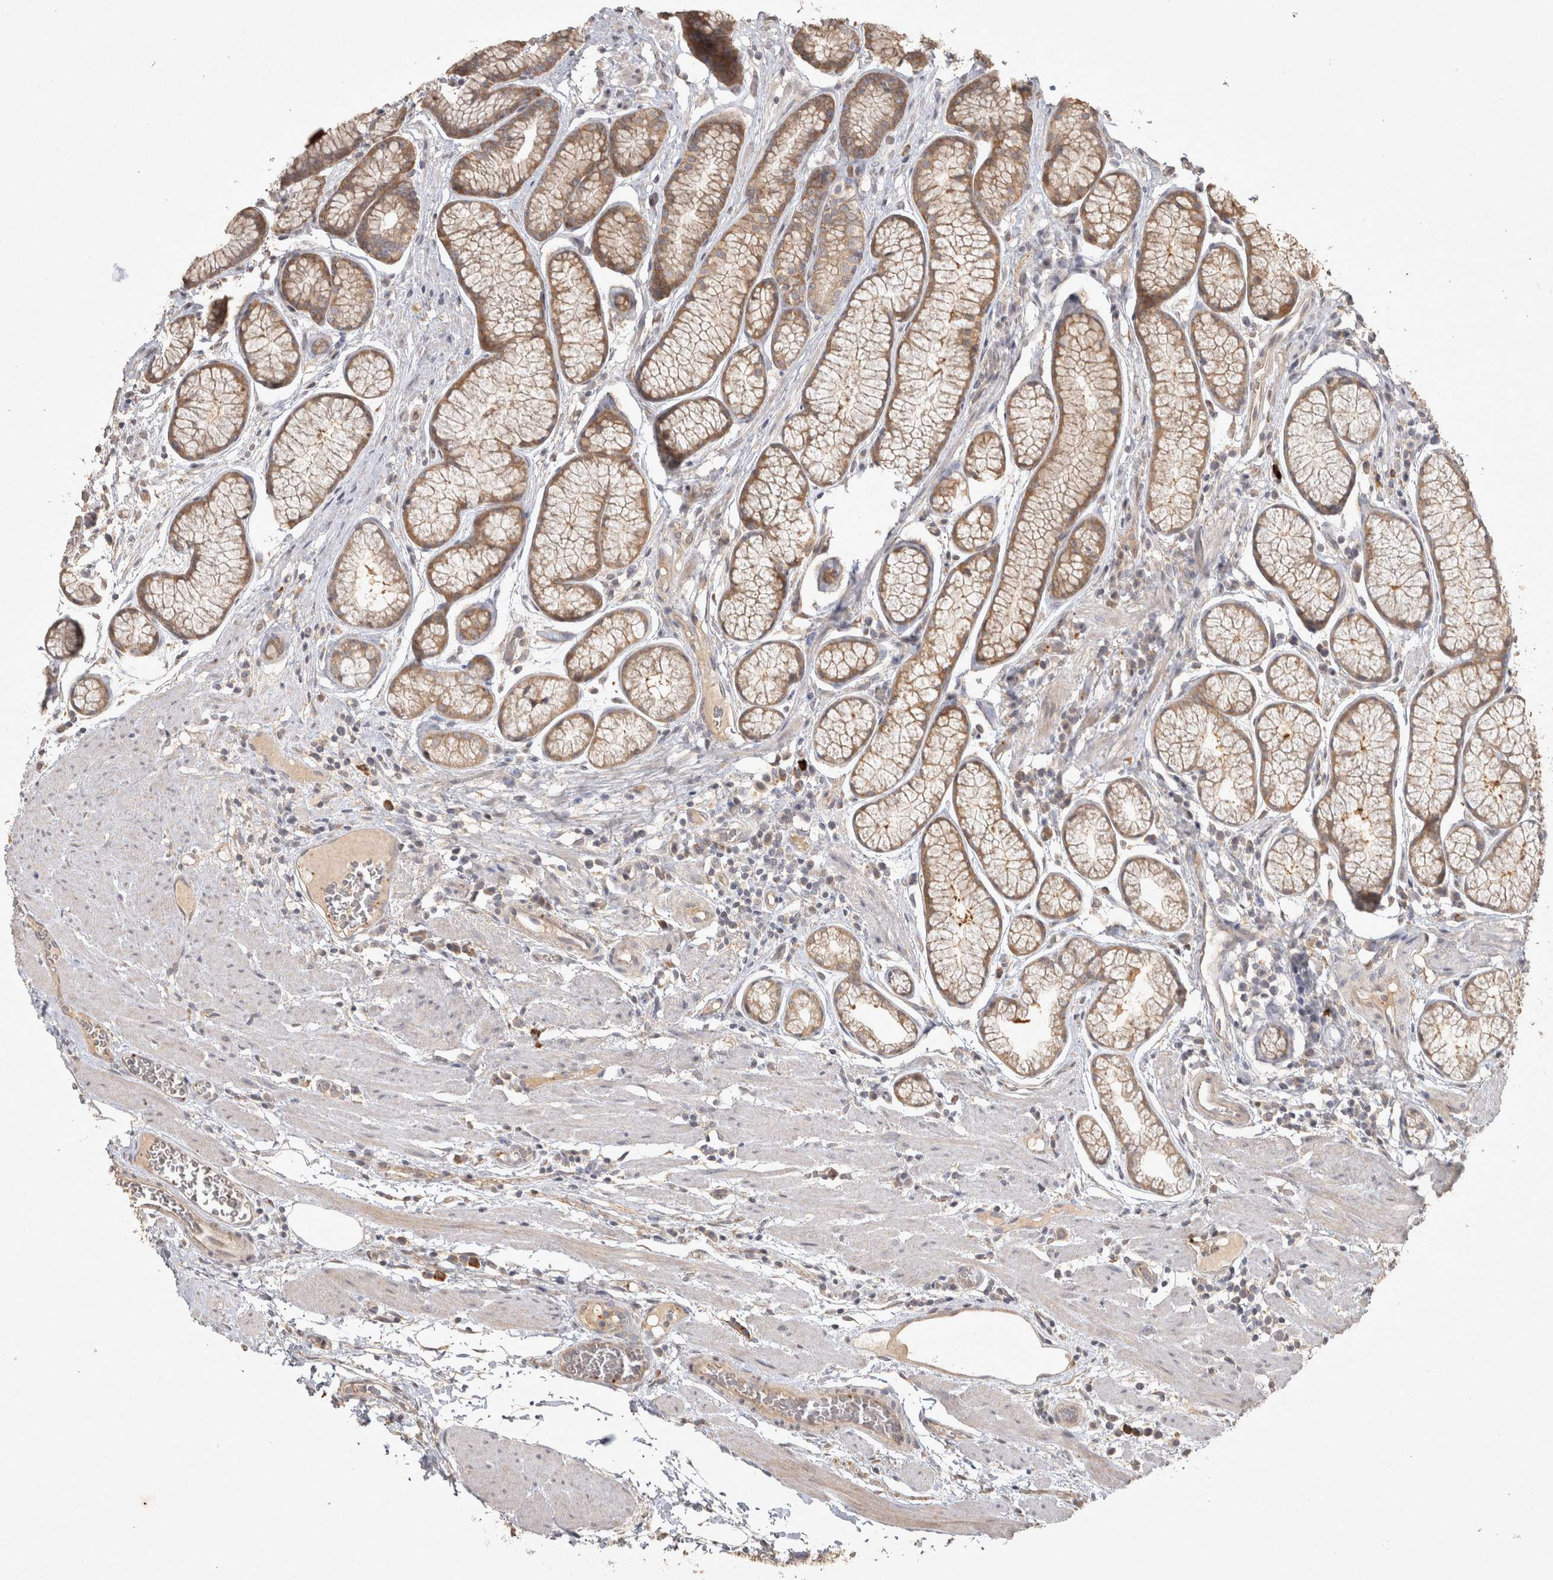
{"staining": {"intensity": "strong", "quantity": "25%-75%", "location": "cytoplasmic/membranous"}, "tissue": "stomach", "cell_type": "Glandular cells", "image_type": "normal", "snomed": [{"axis": "morphology", "description": "Normal tissue, NOS"}, {"axis": "topography", "description": "Stomach"}], "caption": "Glandular cells show strong cytoplasmic/membranous staining in about 25%-75% of cells in unremarkable stomach. (Brightfield microscopy of DAB IHC at high magnification).", "gene": "OSTN", "patient": {"sex": "male", "age": 42}}